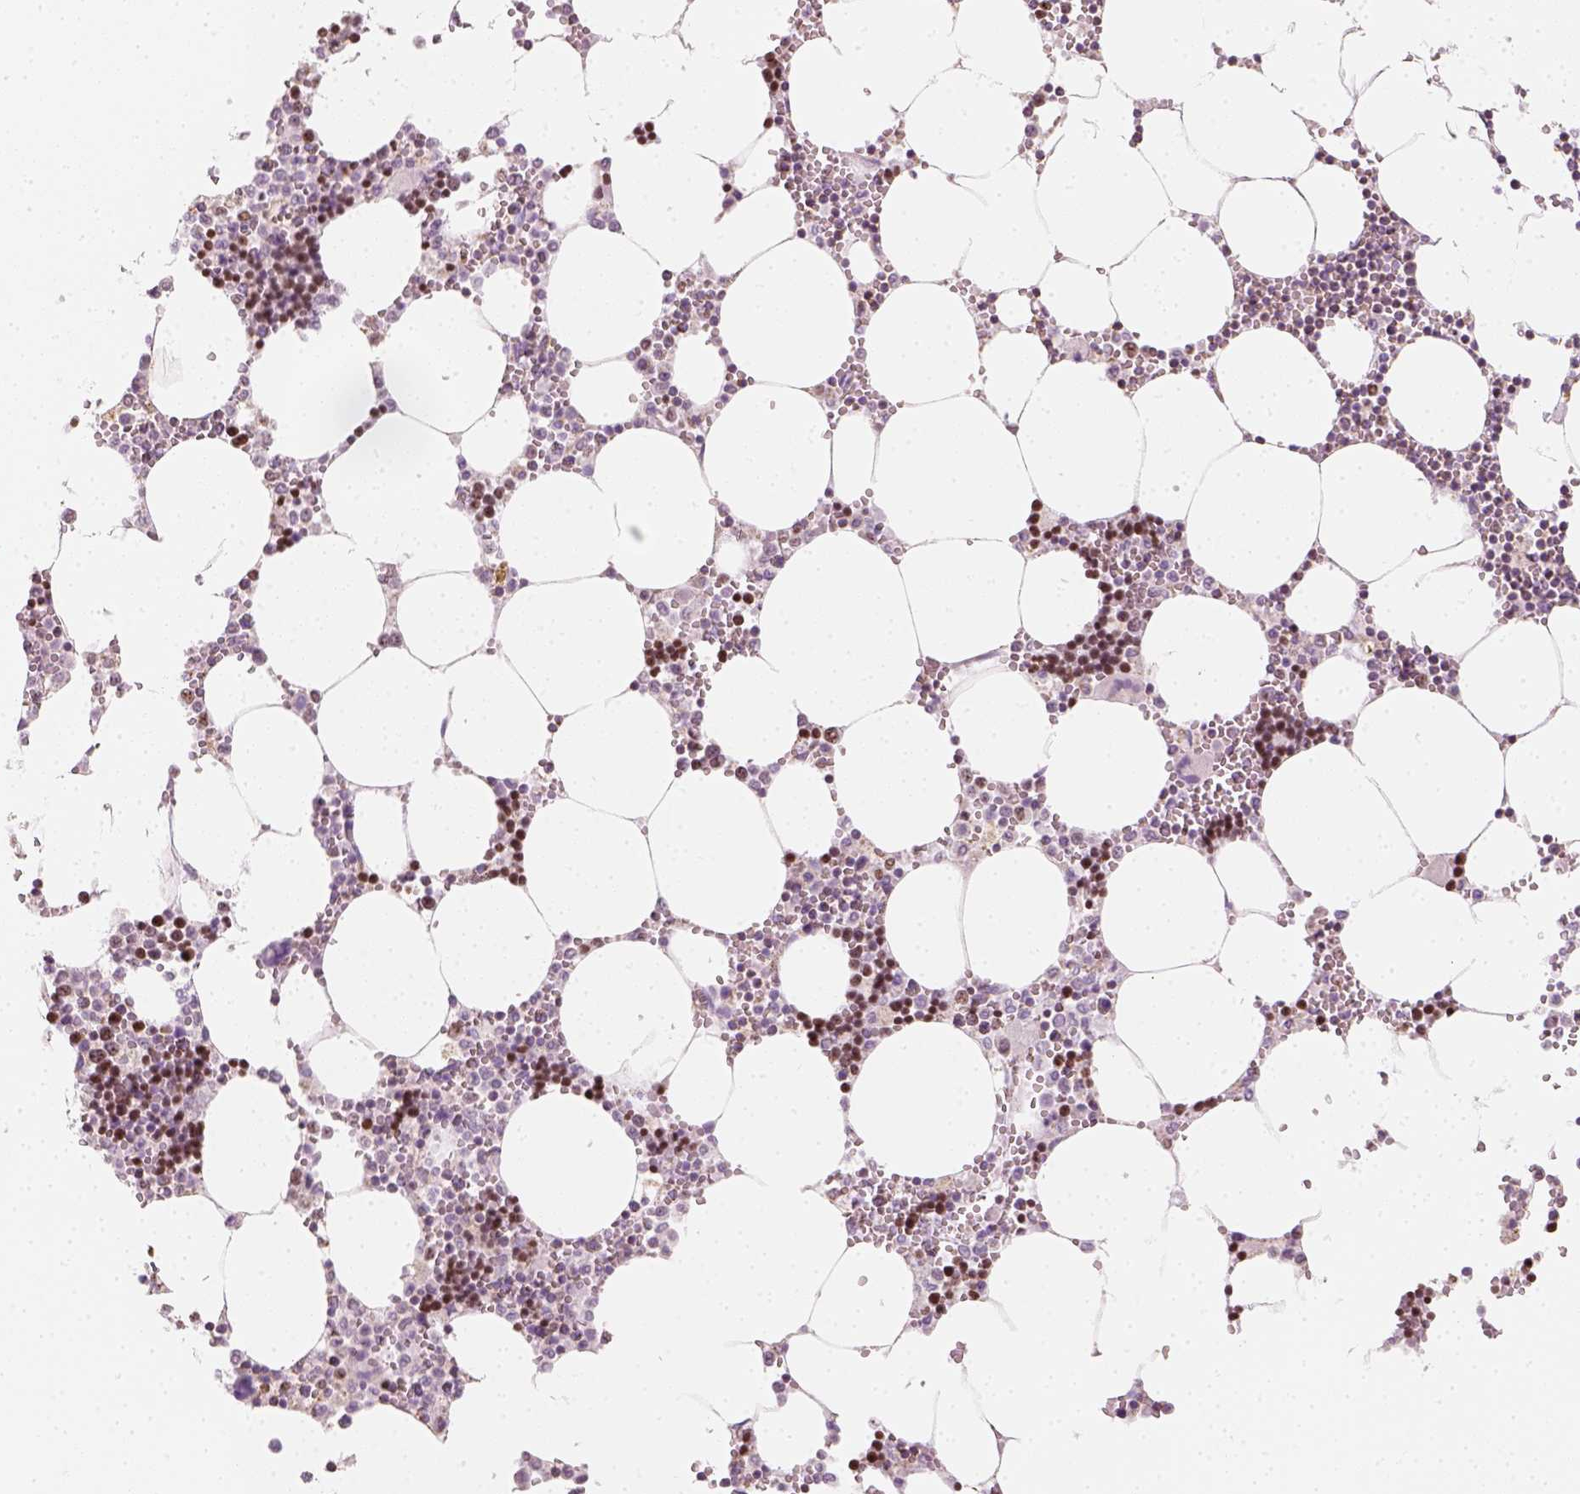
{"staining": {"intensity": "strong", "quantity": "<25%", "location": "cytoplasmic/membranous"}, "tissue": "bone marrow", "cell_type": "Hematopoietic cells", "image_type": "normal", "snomed": [{"axis": "morphology", "description": "Normal tissue, NOS"}, {"axis": "topography", "description": "Bone marrow"}], "caption": "Strong cytoplasmic/membranous staining for a protein is identified in about <25% of hematopoietic cells of normal bone marrow using IHC.", "gene": "LCA5", "patient": {"sex": "male", "age": 54}}